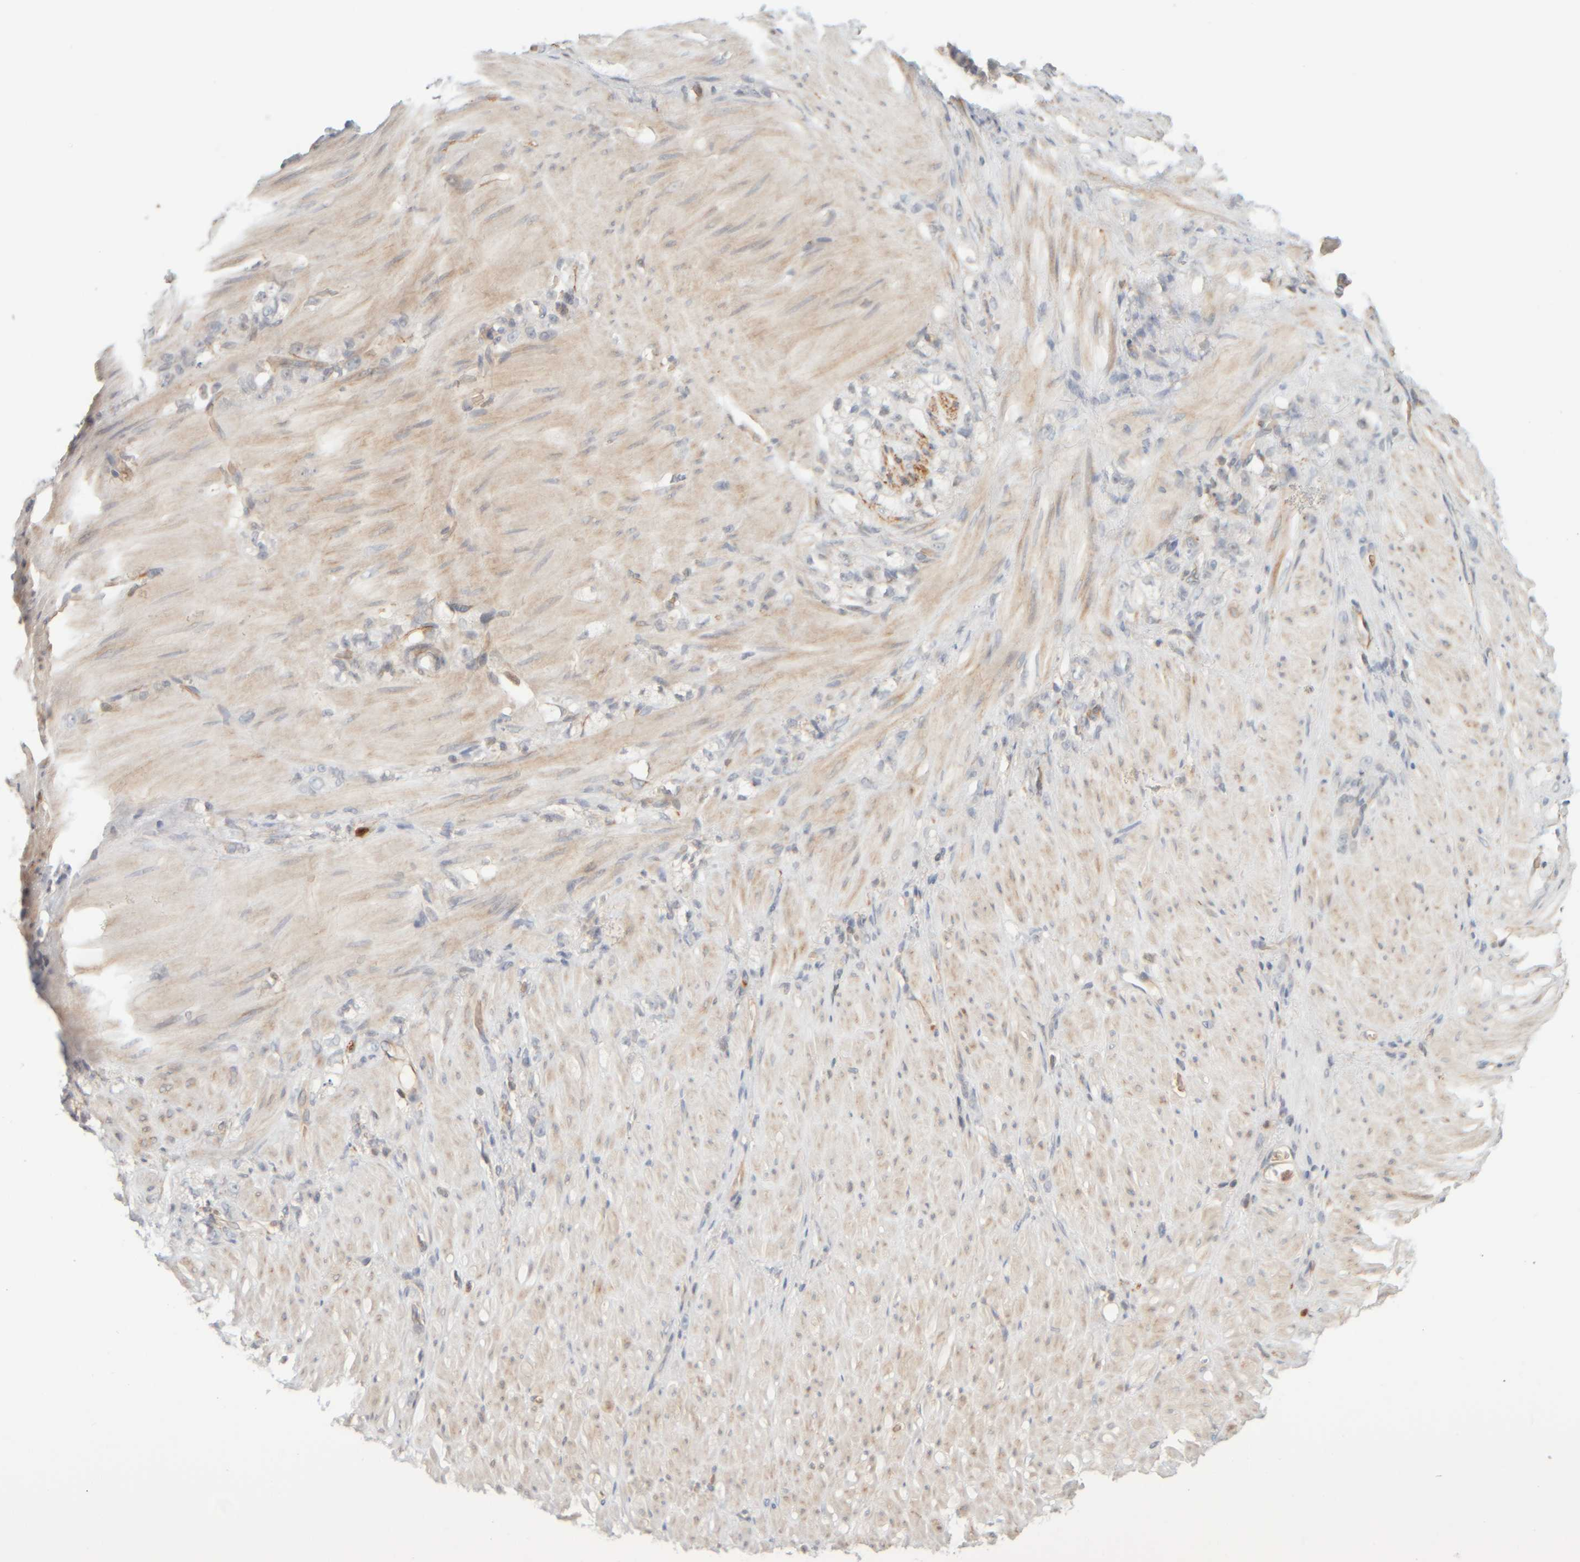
{"staining": {"intensity": "negative", "quantity": "none", "location": "none"}, "tissue": "stomach cancer", "cell_type": "Tumor cells", "image_type": "cancer", "snomed": [{"axis": "morphology", "description": "Normal tissue, NOS"}, {"axis": "morphology", "description": "Adenocarcinoma, NOS"}, {"axis": "topography", "description": "Stomach"}], "caption": "Immunohistochemistry (IHC) image of stomach cancer (adenocarcinoma) stained for a protein (brown), which demonstrates no expression in tumor cells.", "gene": "PTGES3L-AARSD1", "patient": {"sex": "male", "age": 82}}